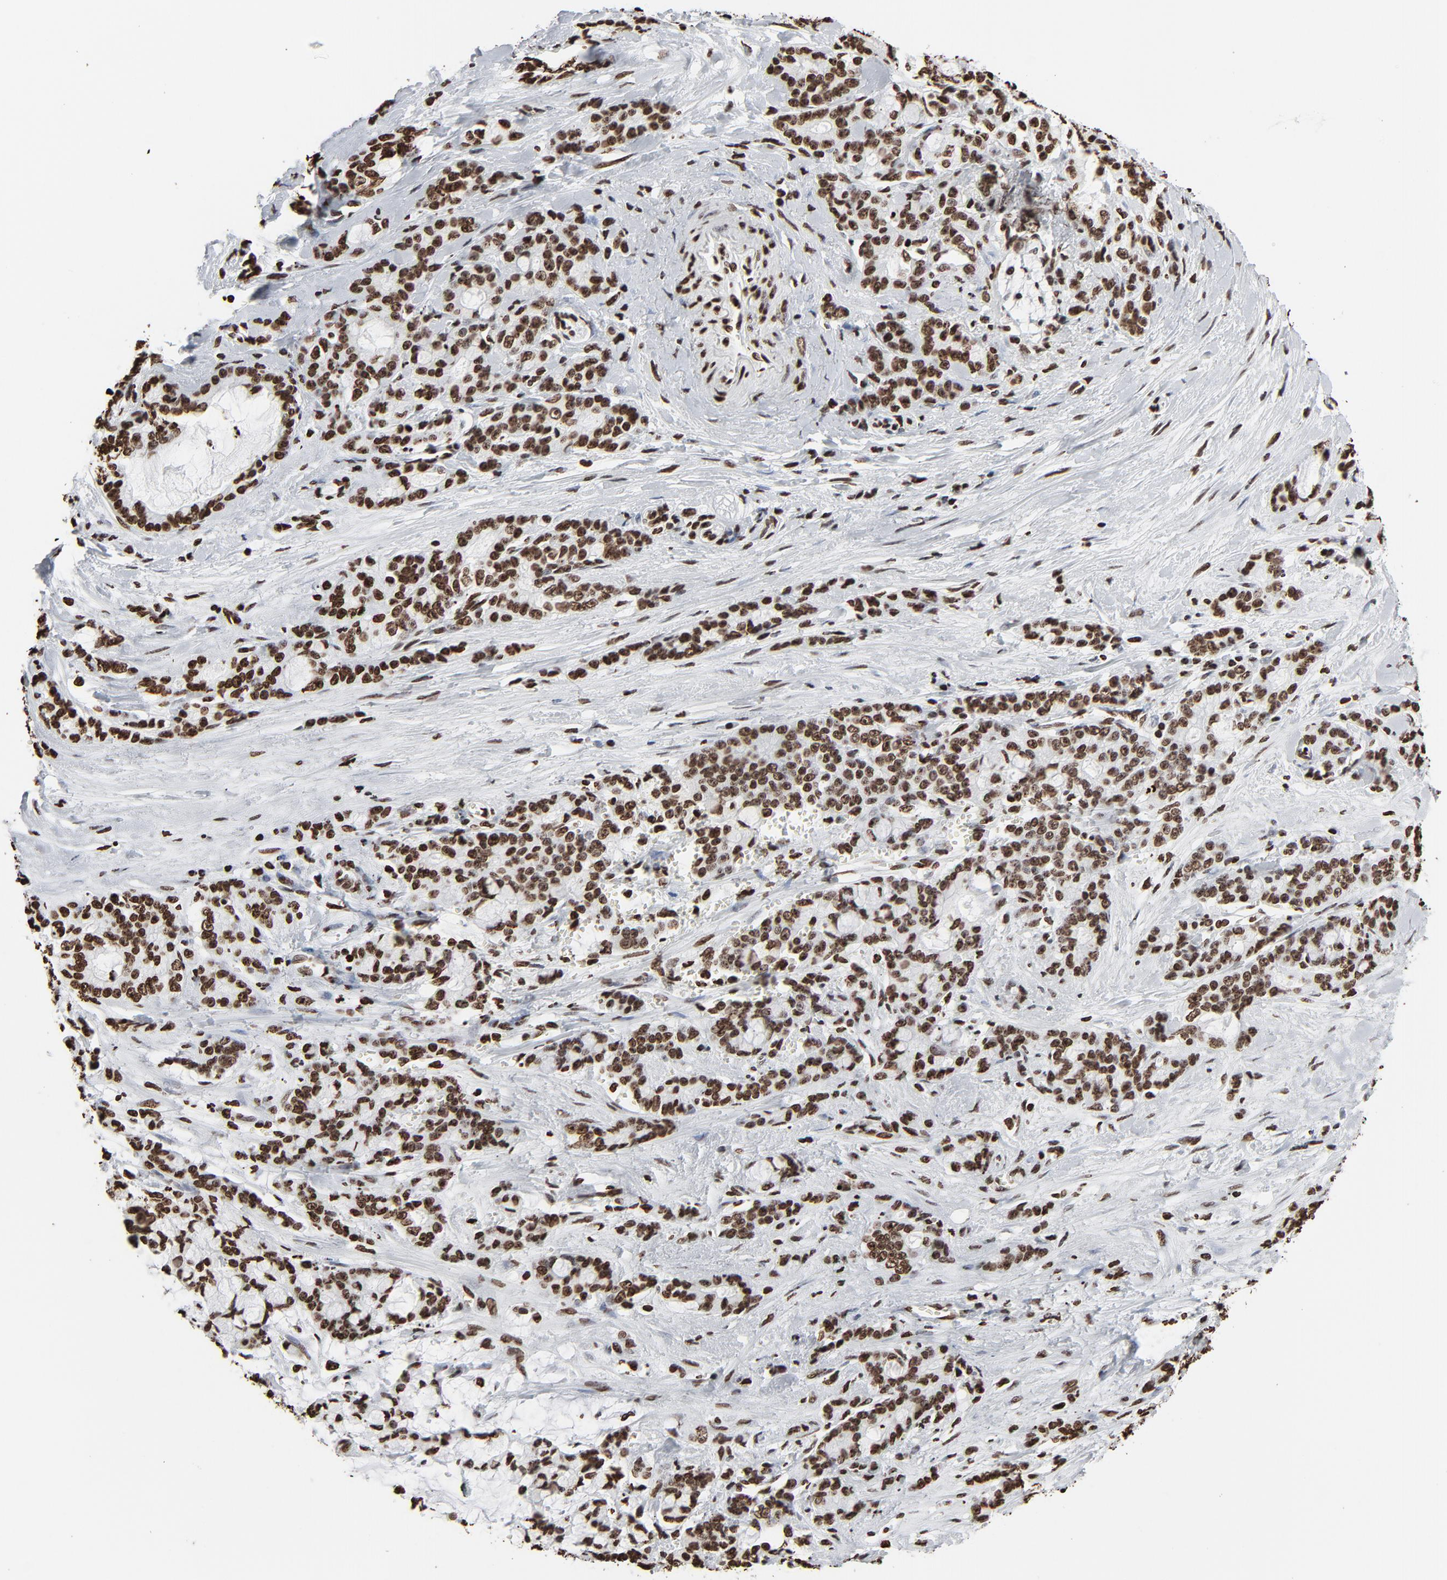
{"staining": {"intensity": "strong", "quantity": ">75%", "location": "nuclear"}, "tissue": "pancreatic cancer", "cell_type": "Tumor cells", "image_type": "cancer", "snomed": [{"axis": "morphology", "description": "Adenocarcinoma, NOS"}, {"axis": "topography", "description": "Pancreas"}], "caption": "Pancreatic cancer (adenocarcinoma) stained with immunohistochemistry (IHC) reveals strong nuclear staining in approximately >75% of tumor cells. The staining was performed using DAB to visualize the protein expression in brown, while the nuclei were stained in blue with hematoxylin (Magnification: 20x).", "gene": "H3-4", "patient": {"sex": "female", "age": 73}}